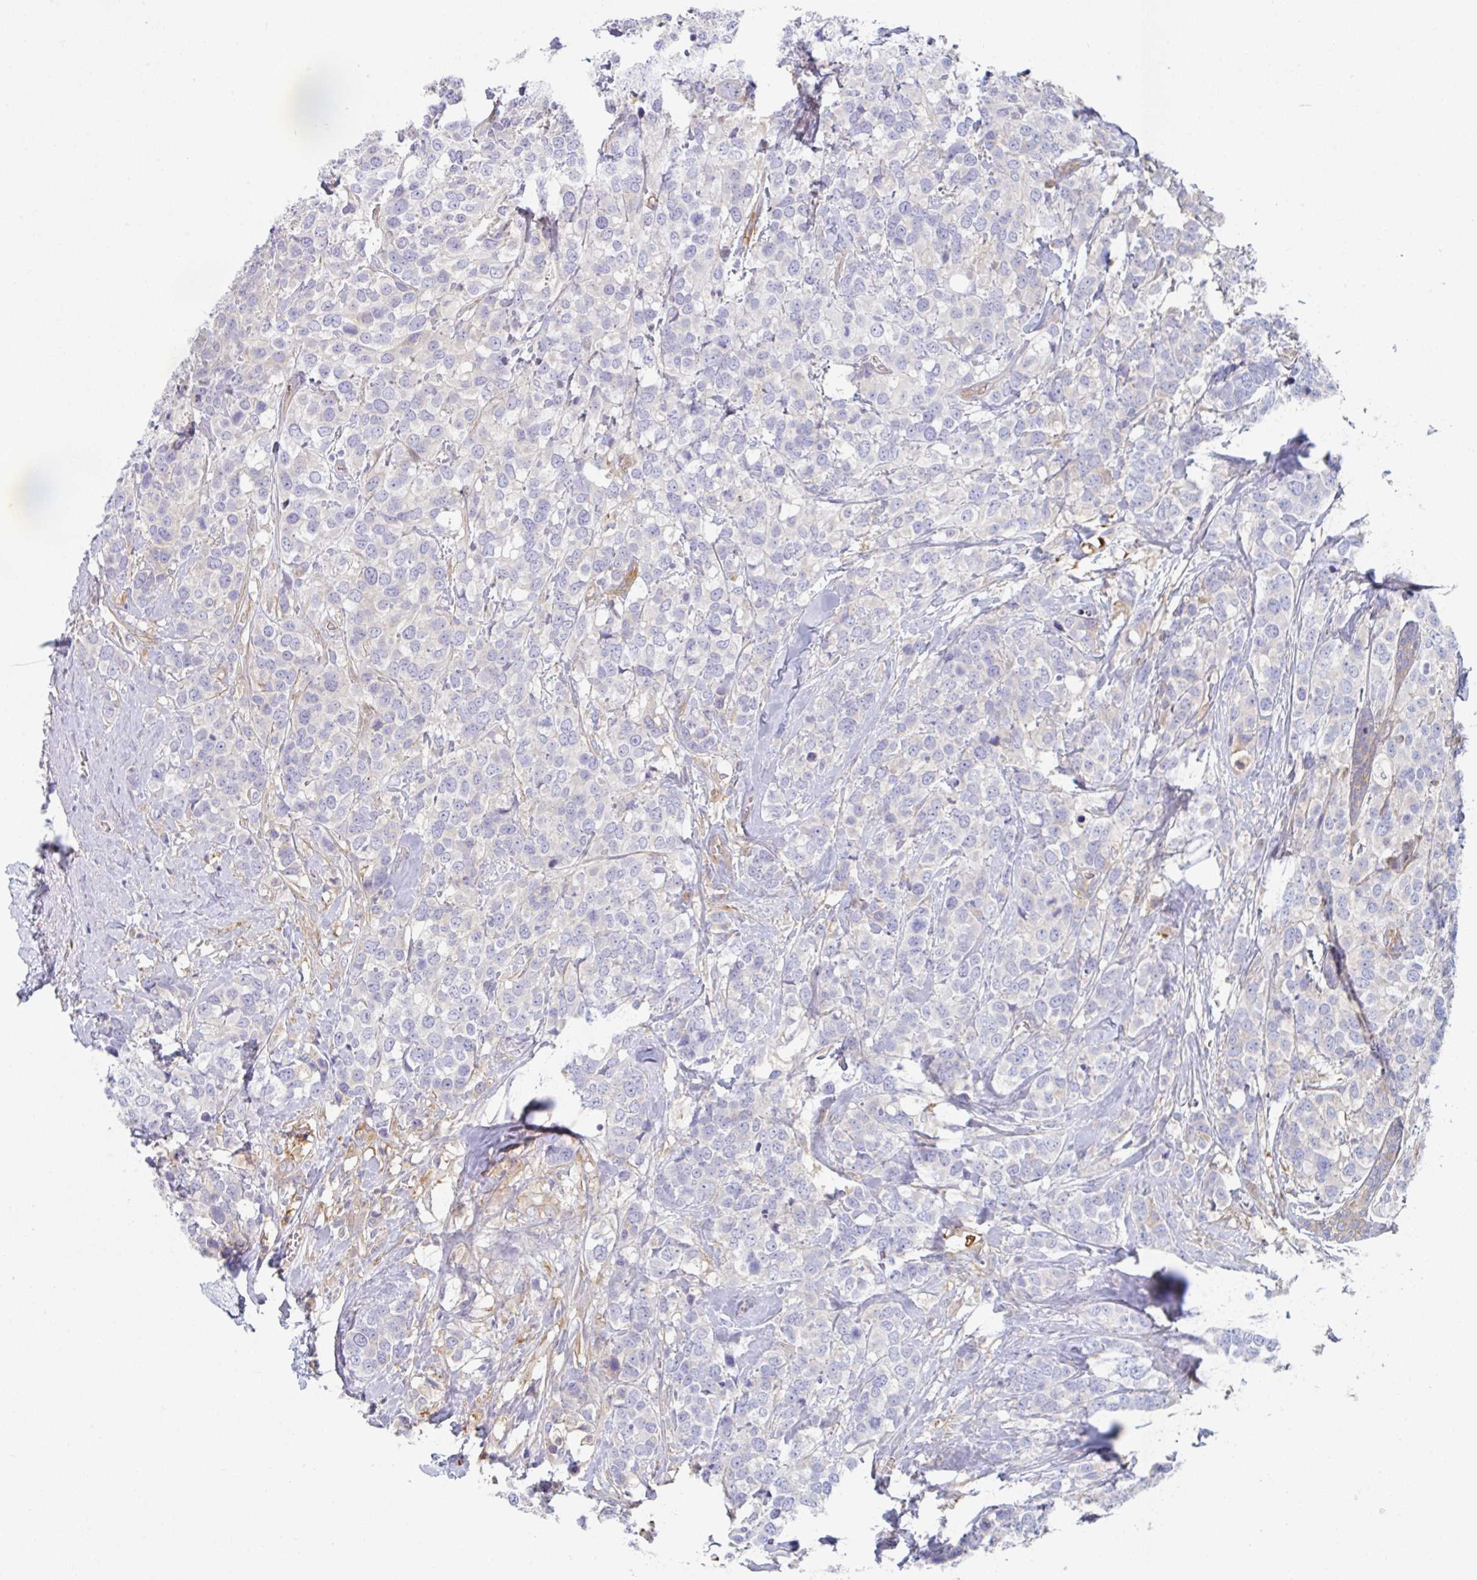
{"staining": {"intensity": "negative", "quantity": "none", "location": "none"}, "tissue": "breast cancer", "cell_type": "Tumor cells", "image_type": "cancer", "snomed": [{"axis": "morphology", "description": "Lobular carcinoma"}, {"axis": "topography", "description": "Breast"}], "caption": "The immunohistochemistry photomicrograph has no significant positivity in tumor cells of breast cancer (lobular carcinoma) tissue.", "gene": "AMPD2", "patient": {"sex": "female", "age": 59}}